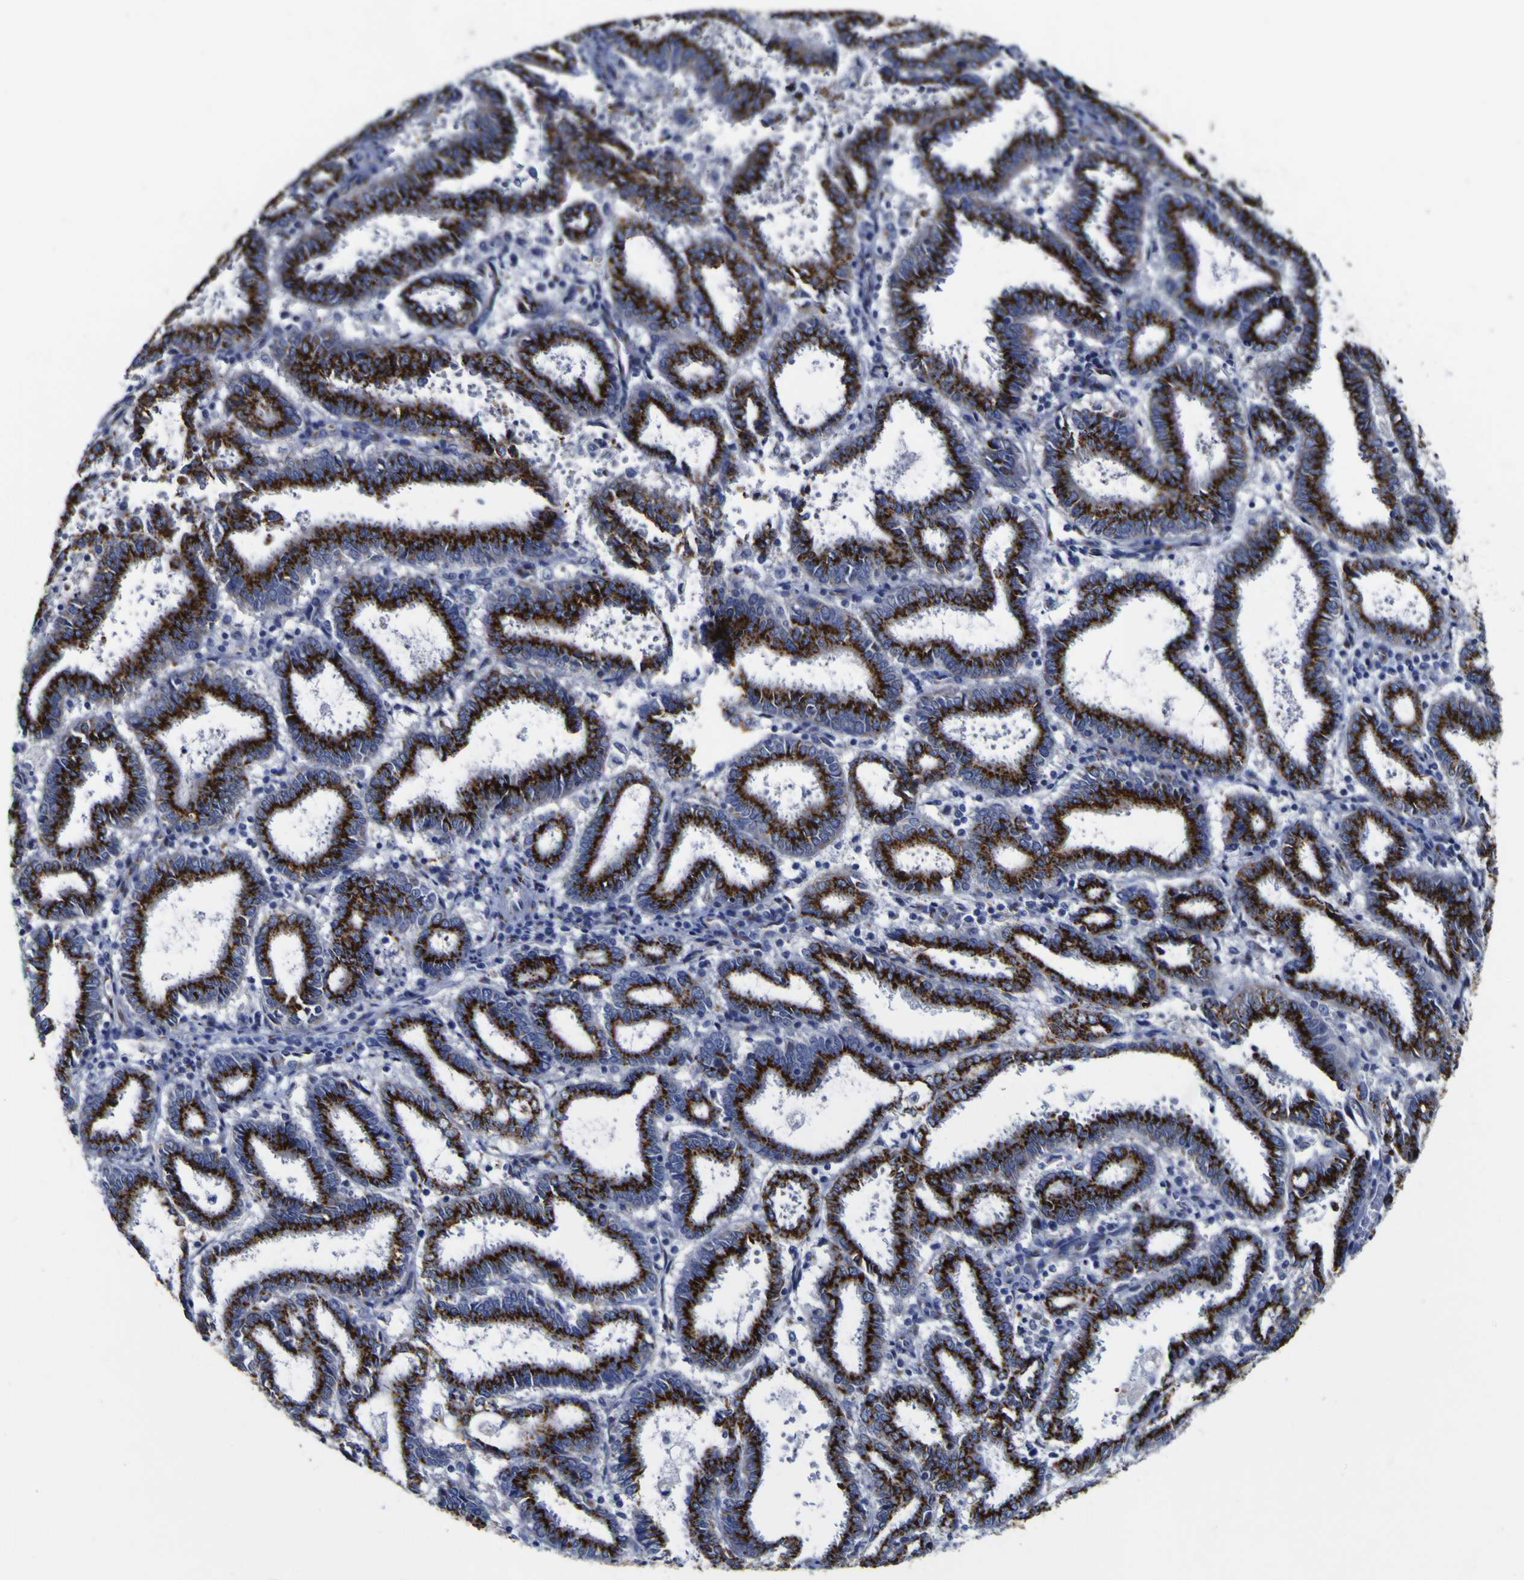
{"staining": {"intensity": "strong", "quantity": ">75%", "location": "cytoplasmic/membranous"}, "tissue": "endometrial cancer", "cell_type": "Tumor cells", "image_type": "cancer", "snomed": [{"axis": "morphology", "description": "Adenocarcinoma, NOS"}, {"axis": "topography", "description": "Uterus"}], "caption": "The image reveals a brown stain indicating the presence of a protein in the cytoplasmic/membranous of tumor cells in endometrial cancer (adenocarcinoma). The protein is stained brown, and the nuclei are stained in blue (DAB (3,3'-diaminobenzidine) IHC with brightfield microscopy, high magnification).", "gene": "GOLM1", "patient": {"sex": "female", "age": 83}}